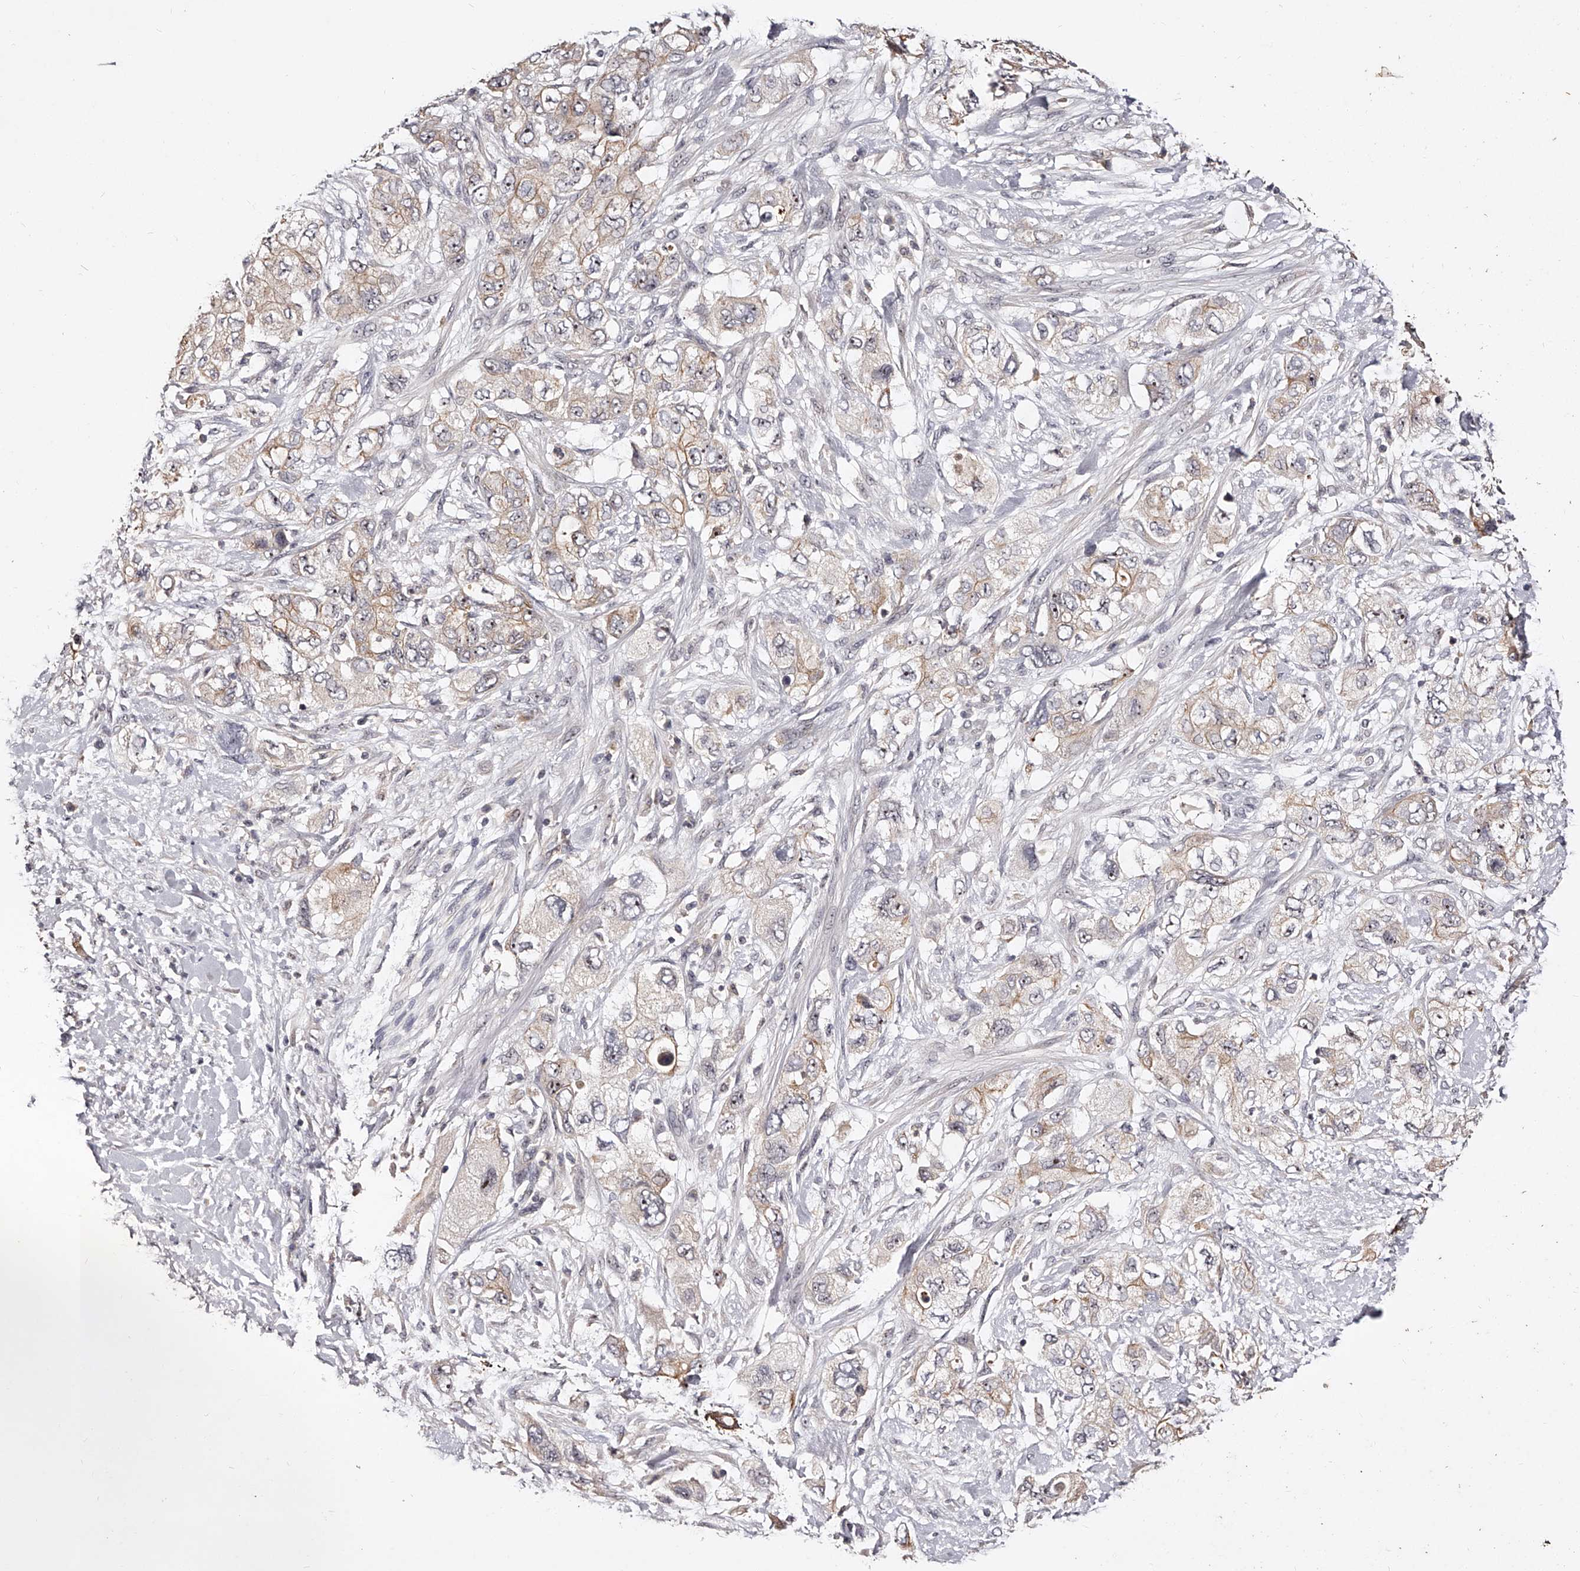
{"staining": {"intensity": "weak", "quantity": "25%-75%", "location": "cytoplasmic/membranous"}, "tissue": "pancreatic cancer", "cell_type": "Tumor cells", "image_type": "cancer", "snomed": [{"axis": "morphology", "description": "Adenocarcinoma, NOS"}, {"axis": "topography", "description": "Pancreas"}], "caption": "The photomicrograph shows a brown stain indicating the presence of a protein in the cytoplasmic/membranous of tumor cells in pancreatic adenocarcinoma.", "gene": "PHACTR1", "patient": {"sex": "female", "age": 73}}